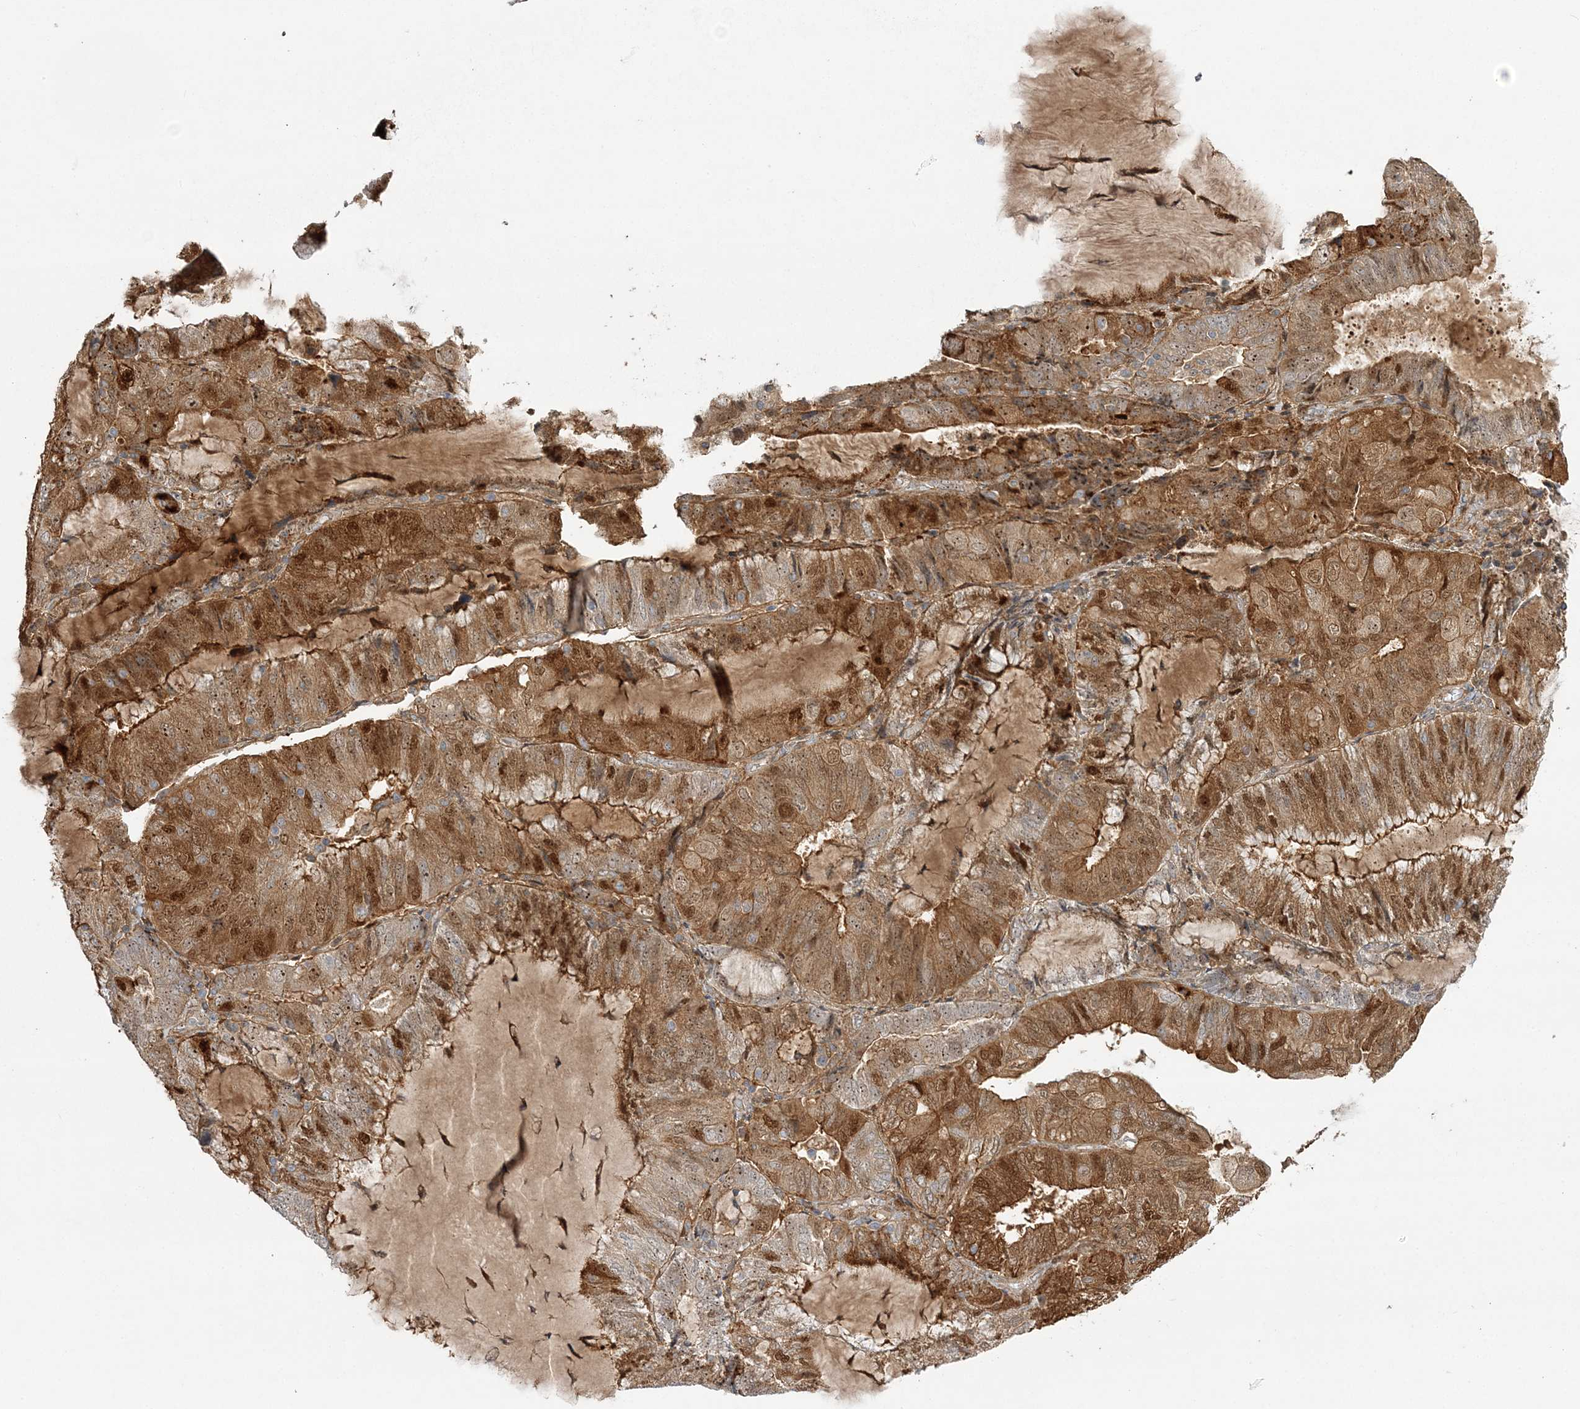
{"staining": {"intensity": "moderate", "quantity": ">75%", "location": "cytoplasmic/membranous,nuclear"}, "tissue": "endometrial cancer", "cell_type": "Tumor cells", "image_type": "cancer", "snomed": [{"axis": "morphology", "description": "Adenocarcinoma, NOS"}, {"axis": "topography", "description": "Endometrium"}], "caption": "Immunohistochemistry (DAB (3,3'-diaminobenzidine)) staining of human endometrial cancer shows moderate cytoplasmic/membranous and nuclear protein positivity in about >75% of tumor cells. (Stains: DAB (3,3'-diaminobenzidine) in brown, nuclei in blue, Microscopy: brightfield microscopy at high magnification).", "gene": "NPM3", "patient": {"sex": "female", "age": 81}}